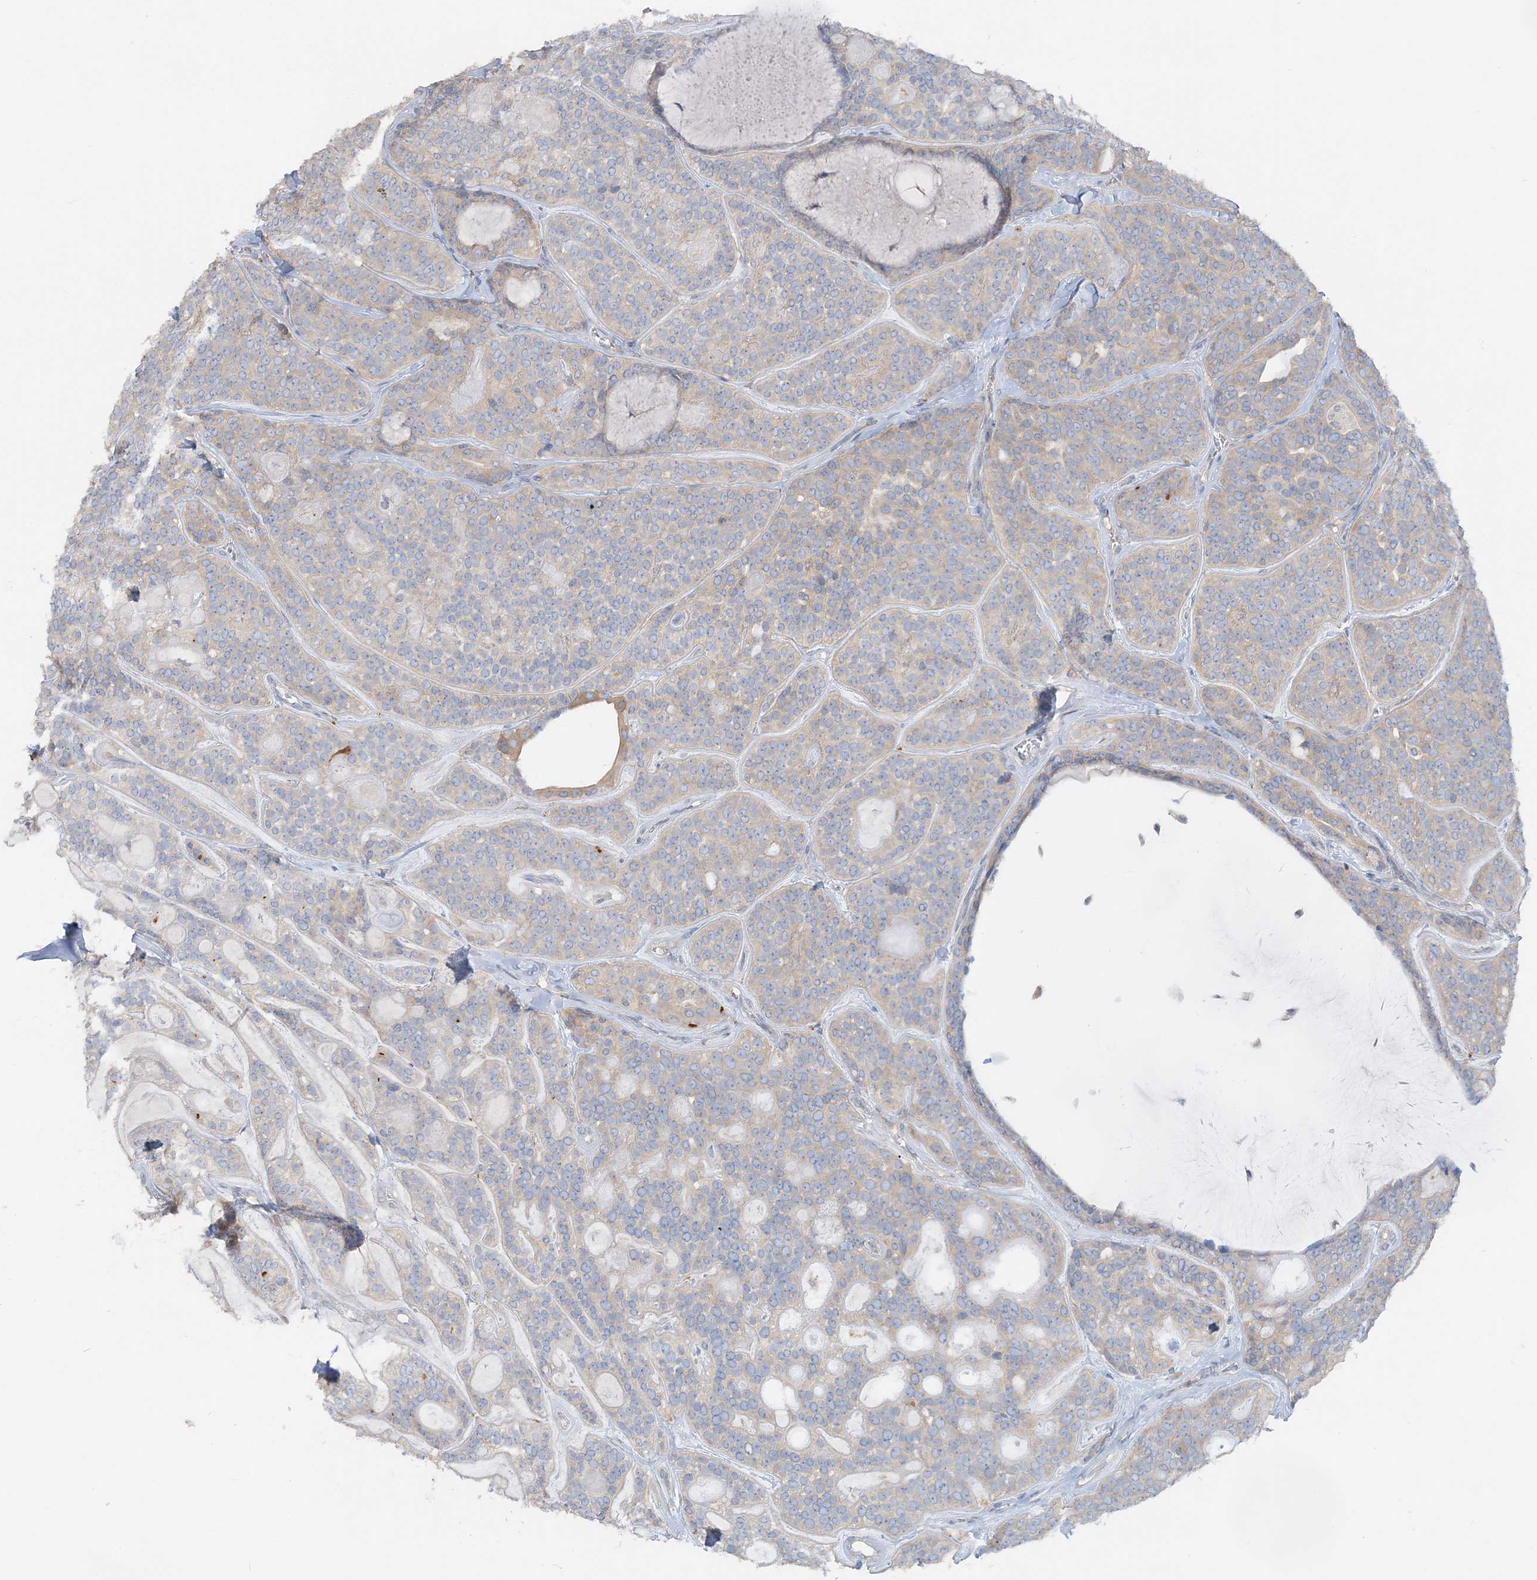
{"staining": {"intensity": "negative", "quantity": "none", "location": "none"}, "tissue": "head and neck cancer", "cell_type": "Tumor cells", "image_type": "cancer", "snomed": [{"axis": "morphology", "description": "Adenocarcinoma, NOS"}, {"axis": "topography", "description": "Head-Neck"}], "caption": "High magnification brightfield microscopy of head and neck cancer (adenocarcinoma) stained with DAB (3,3'-diaminobenzidine) (brown) and counterstained with hematoxylin (blue): tumor cells show no significant positivity.", "gene": "TBC1D5", "patient": {"sex": "male", "age": 66}}